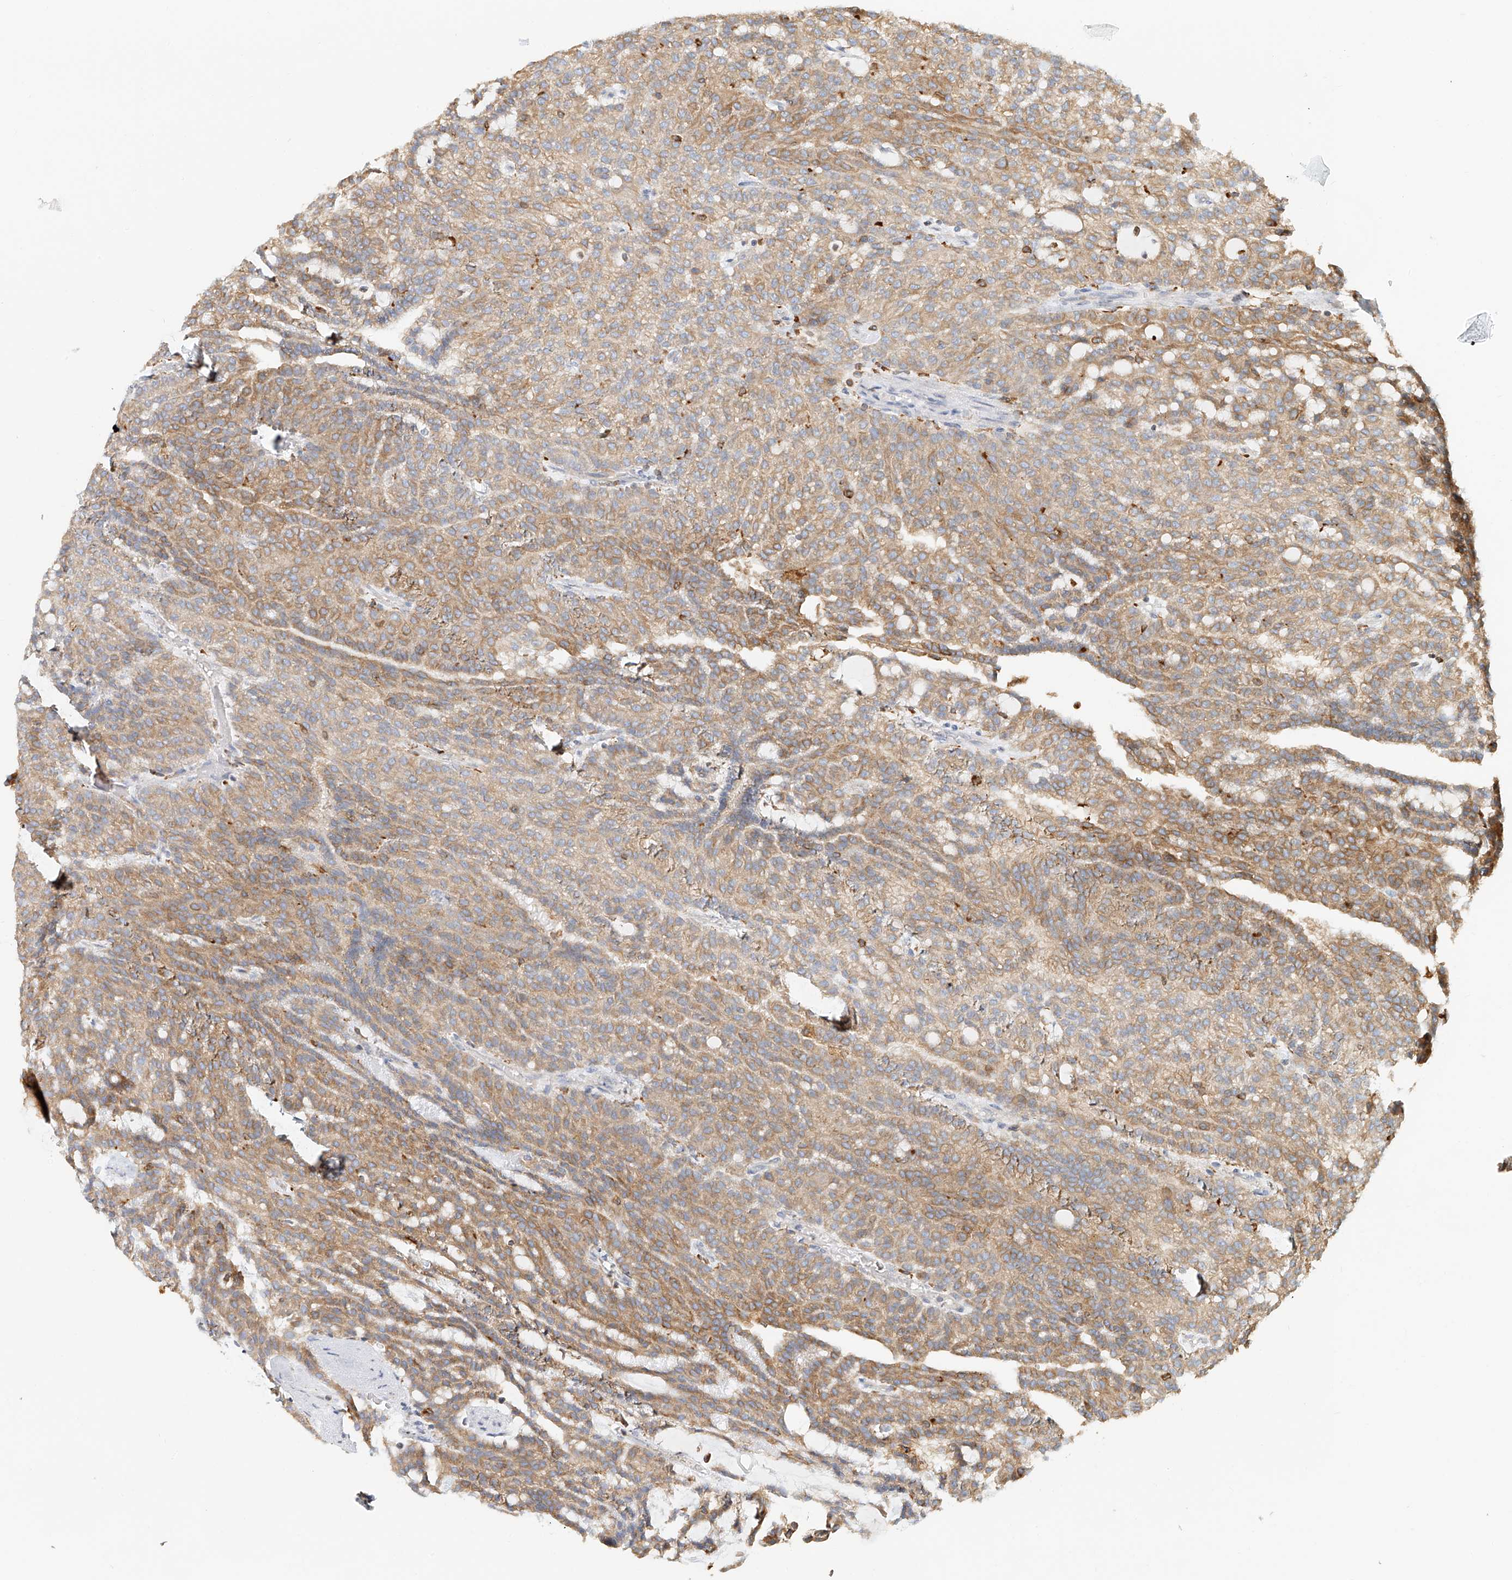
{"staining": {"intensity": "moderate", "quantity": ">75%", "location": "cytoplasmic/membranous"}, "tissue": "renal cancer", "cell_type": "Tumor cells", "image_type": "cancer", "snomed": [{"axis": "morphology", "description": "Adenocarcinoma, NOS"}, {"axis": "topography", "description": "Kidney"}], "caption": "Tumor cells exhibit moderate cytoplasmic/membranous expression in approximately >75% of cells in adenocarcinoma (renal).", "gene": "DHRS7", "patient": {"sex": "male", "age": 63}}